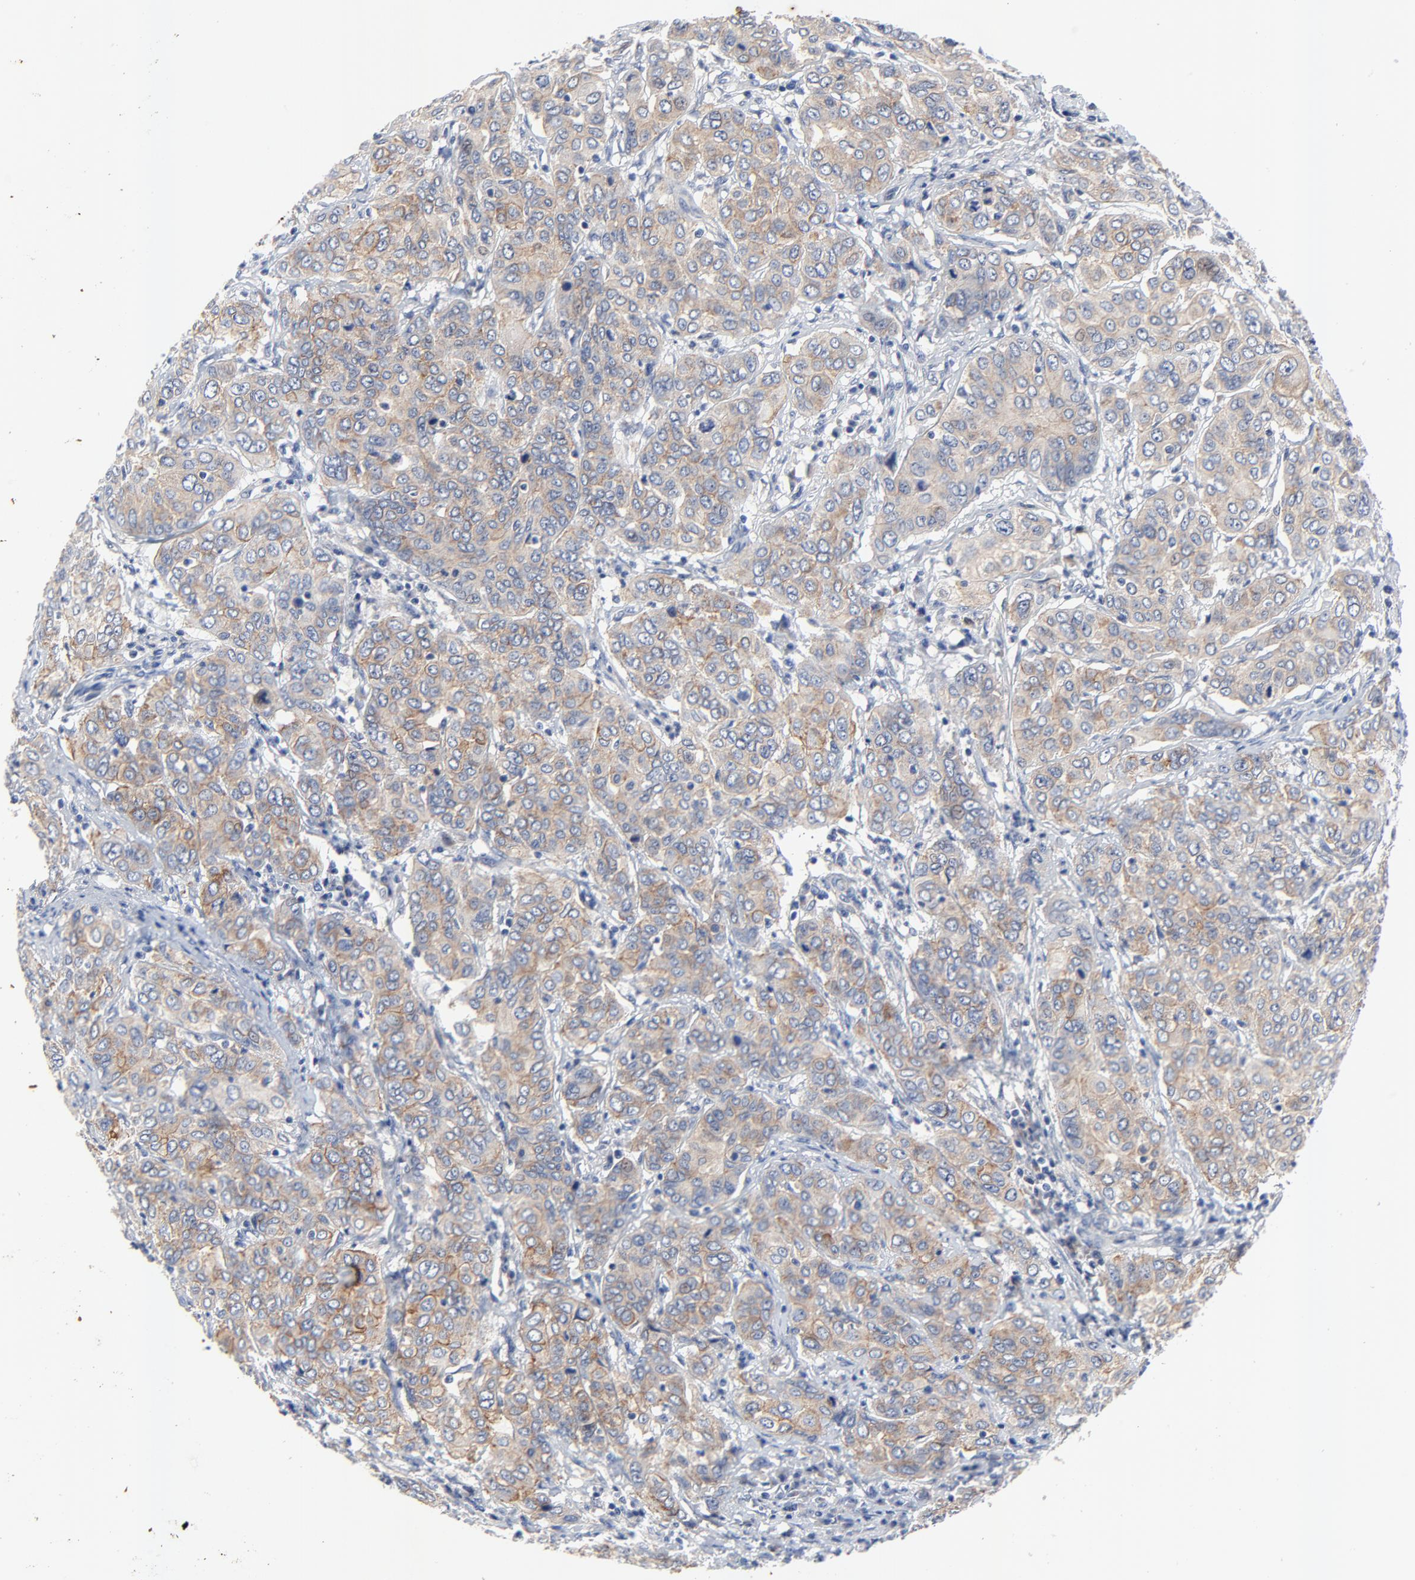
{"staining": {"intensity": "moderate", "quantity": ">75%", "location": "cytoplasmic/membranous"}, "tissue": "cervical cancer", "cell_type": "Tumor cells", "image_type": "cancer", "snomed": [{"axis": "morphology", "description": "Squamous cell carcinoma, NOS"}, {"axis": "topography", "description": "Cervix"}], "caption": "Immunohistochemistry (IHC) (DAB) staining of human cervical squamous cell carcinoma exhibits moderate cytoplasmic/membranous protein staining in approximately >75% of tumor cells.", "gene": "VAV2", "patient": {"sex": "female", "age": 38}}